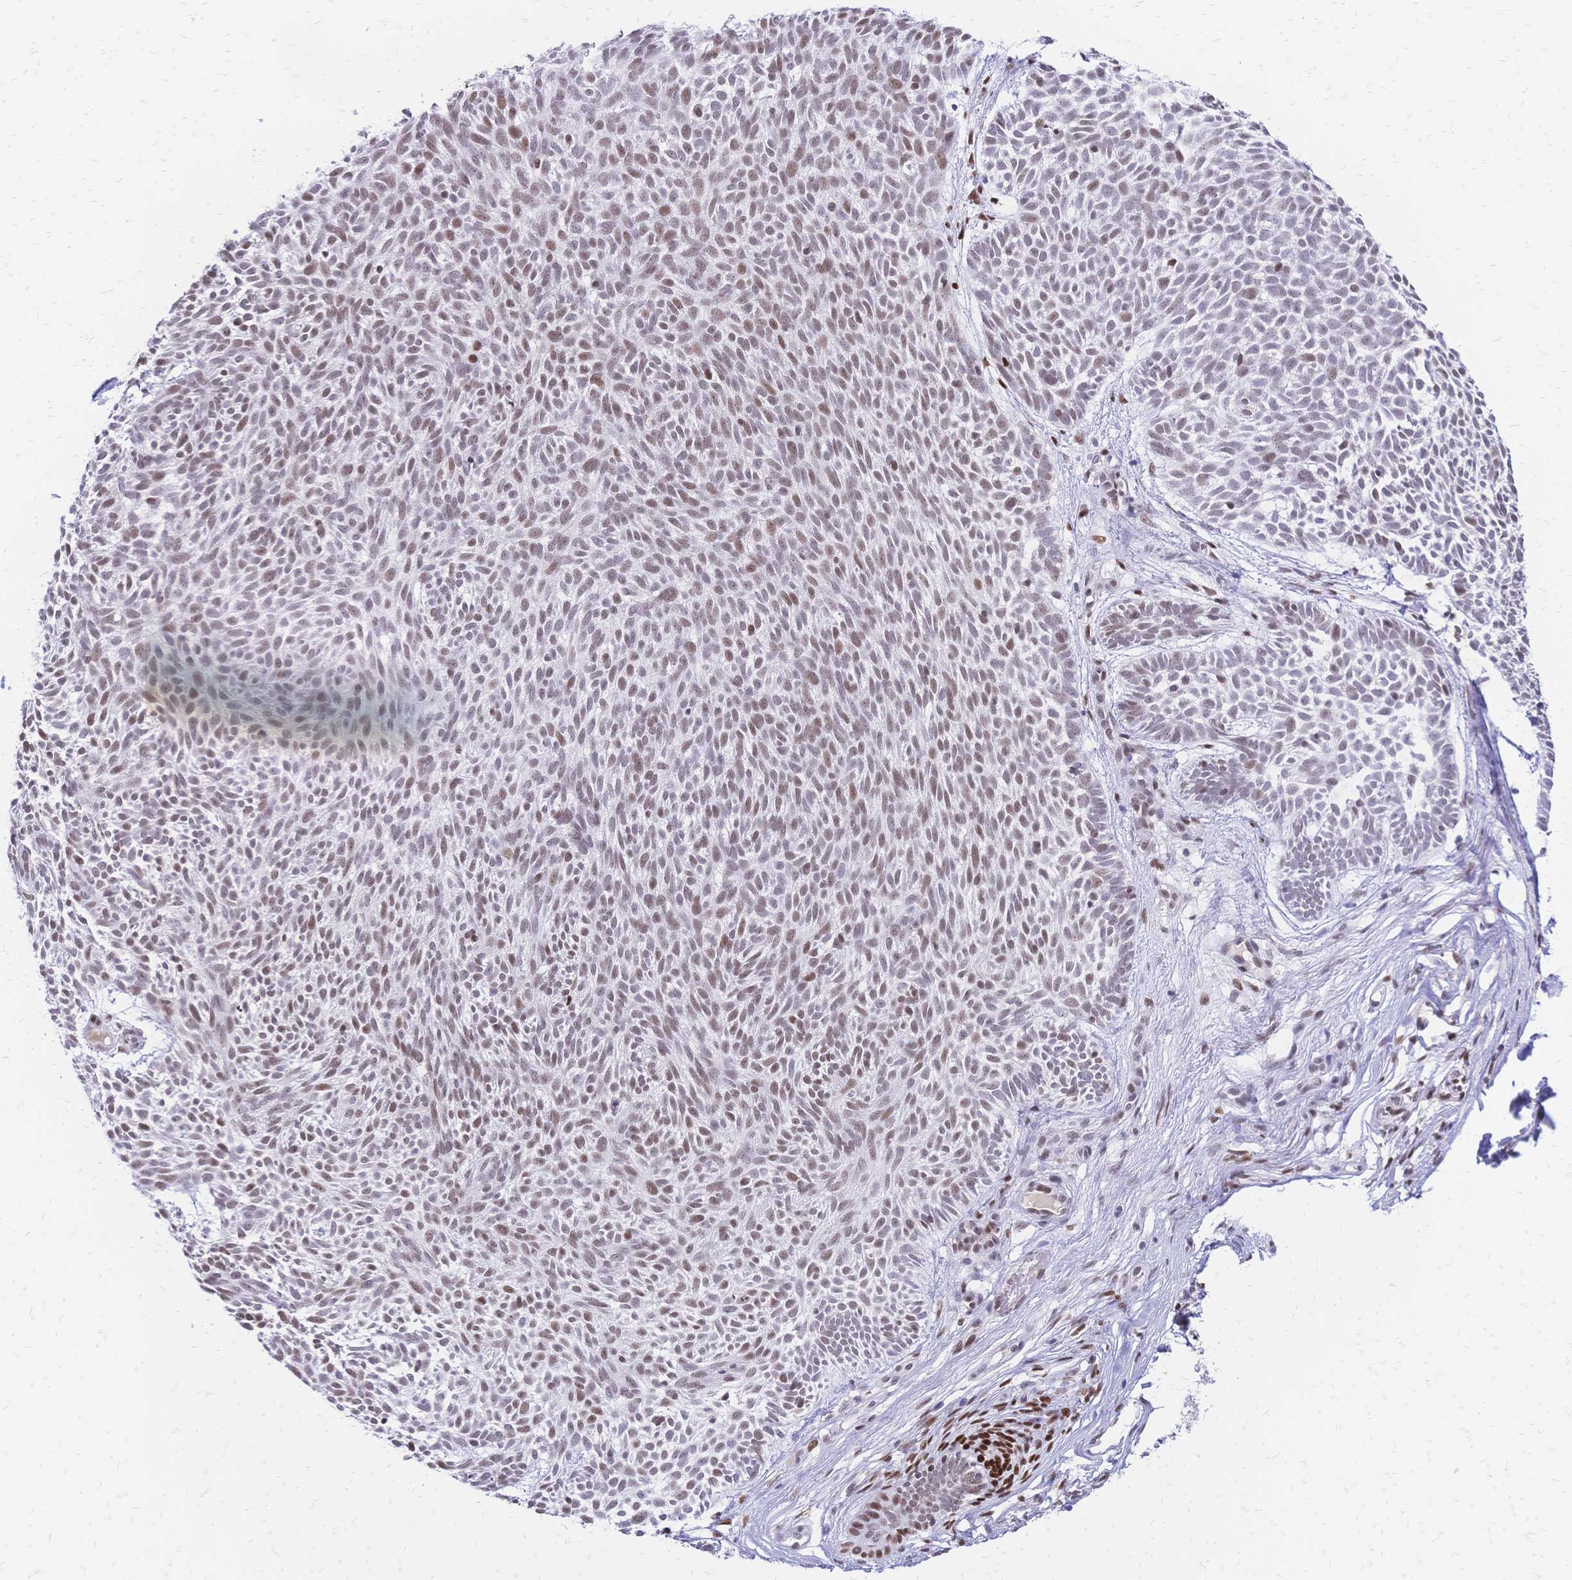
{"staining": {"intensity": "moderate", "quantity": "25%-75%", "location": "nuclear"}, "tissue": "skin cancer", "cell_type": "Tumor cells", "image_type": "cancer", "snomed": [{"axis": "morphology", "description": "Basal cell carcinoma"}, {"axis": "topography", "description": "Skin"}], "caption": "Skin cancer (basal cell carcinoma) stained for a protein demonstrates moderate nuclear positivity in tumor cells.", "gene": "NFIC", "patient": {"sex": "male", "age": 89}}